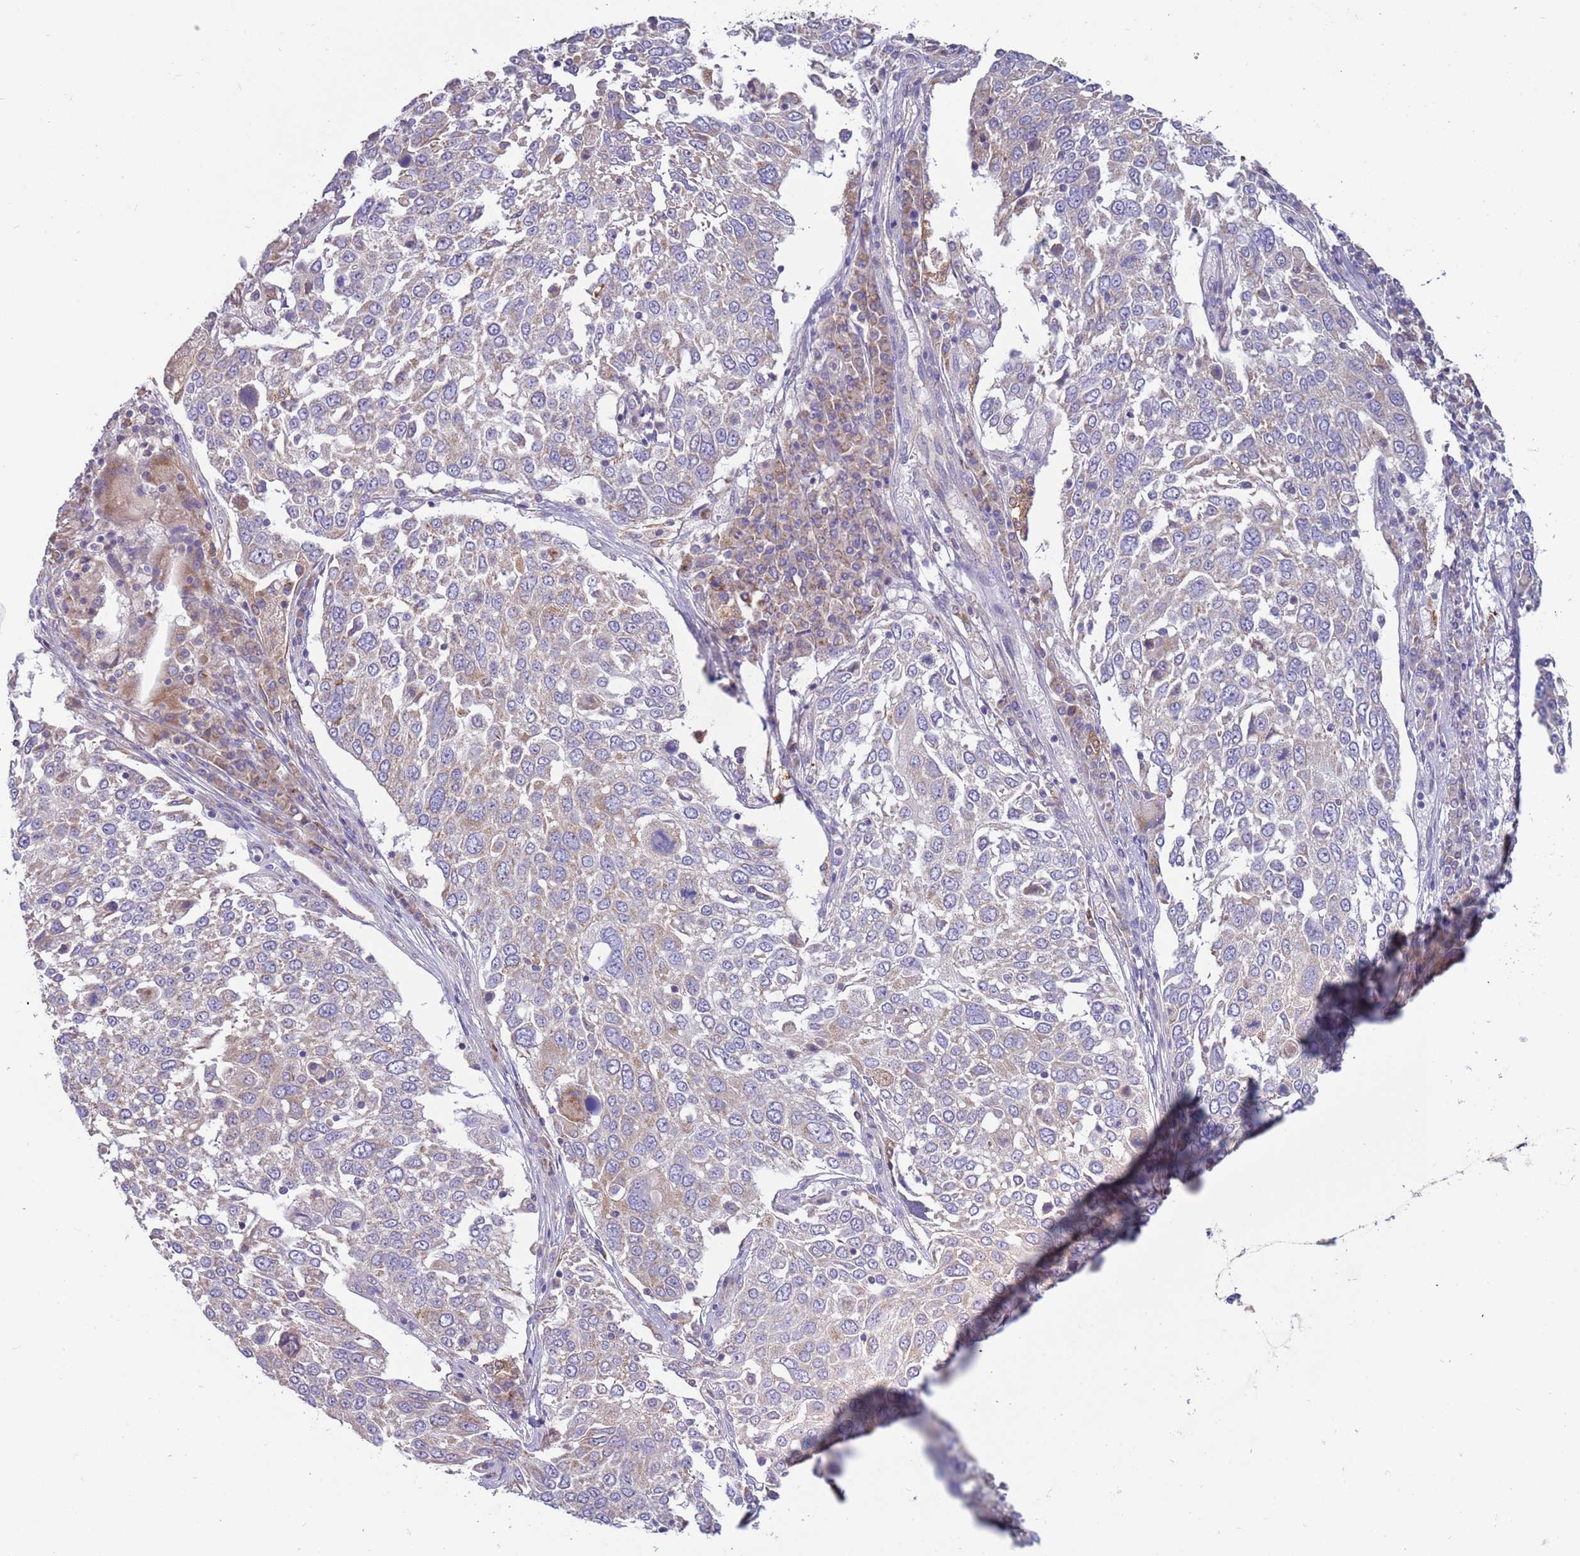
{"staining": {"intensity": "weak", "quantity": "<25%", "location": "cytoplasmic/membranous"}, "tissue": "lung cancer", "cell_type": "Tumor cells", "image_type": "cancer", "snomed": [{"axis": "morphology", "description": "Squamous cell carcinoma, NOS"}, {"axis": "topography", "description": "Lung"}], "caption": "An IHC photomicrograph of lung cancer (squamous cell carcinoma) is shown. There is no staining in tumor cells of lung cancer (squamous cell carcinoma).", "gene": "UQCRQ", "patient": {"sex": "male", "age": 65}}